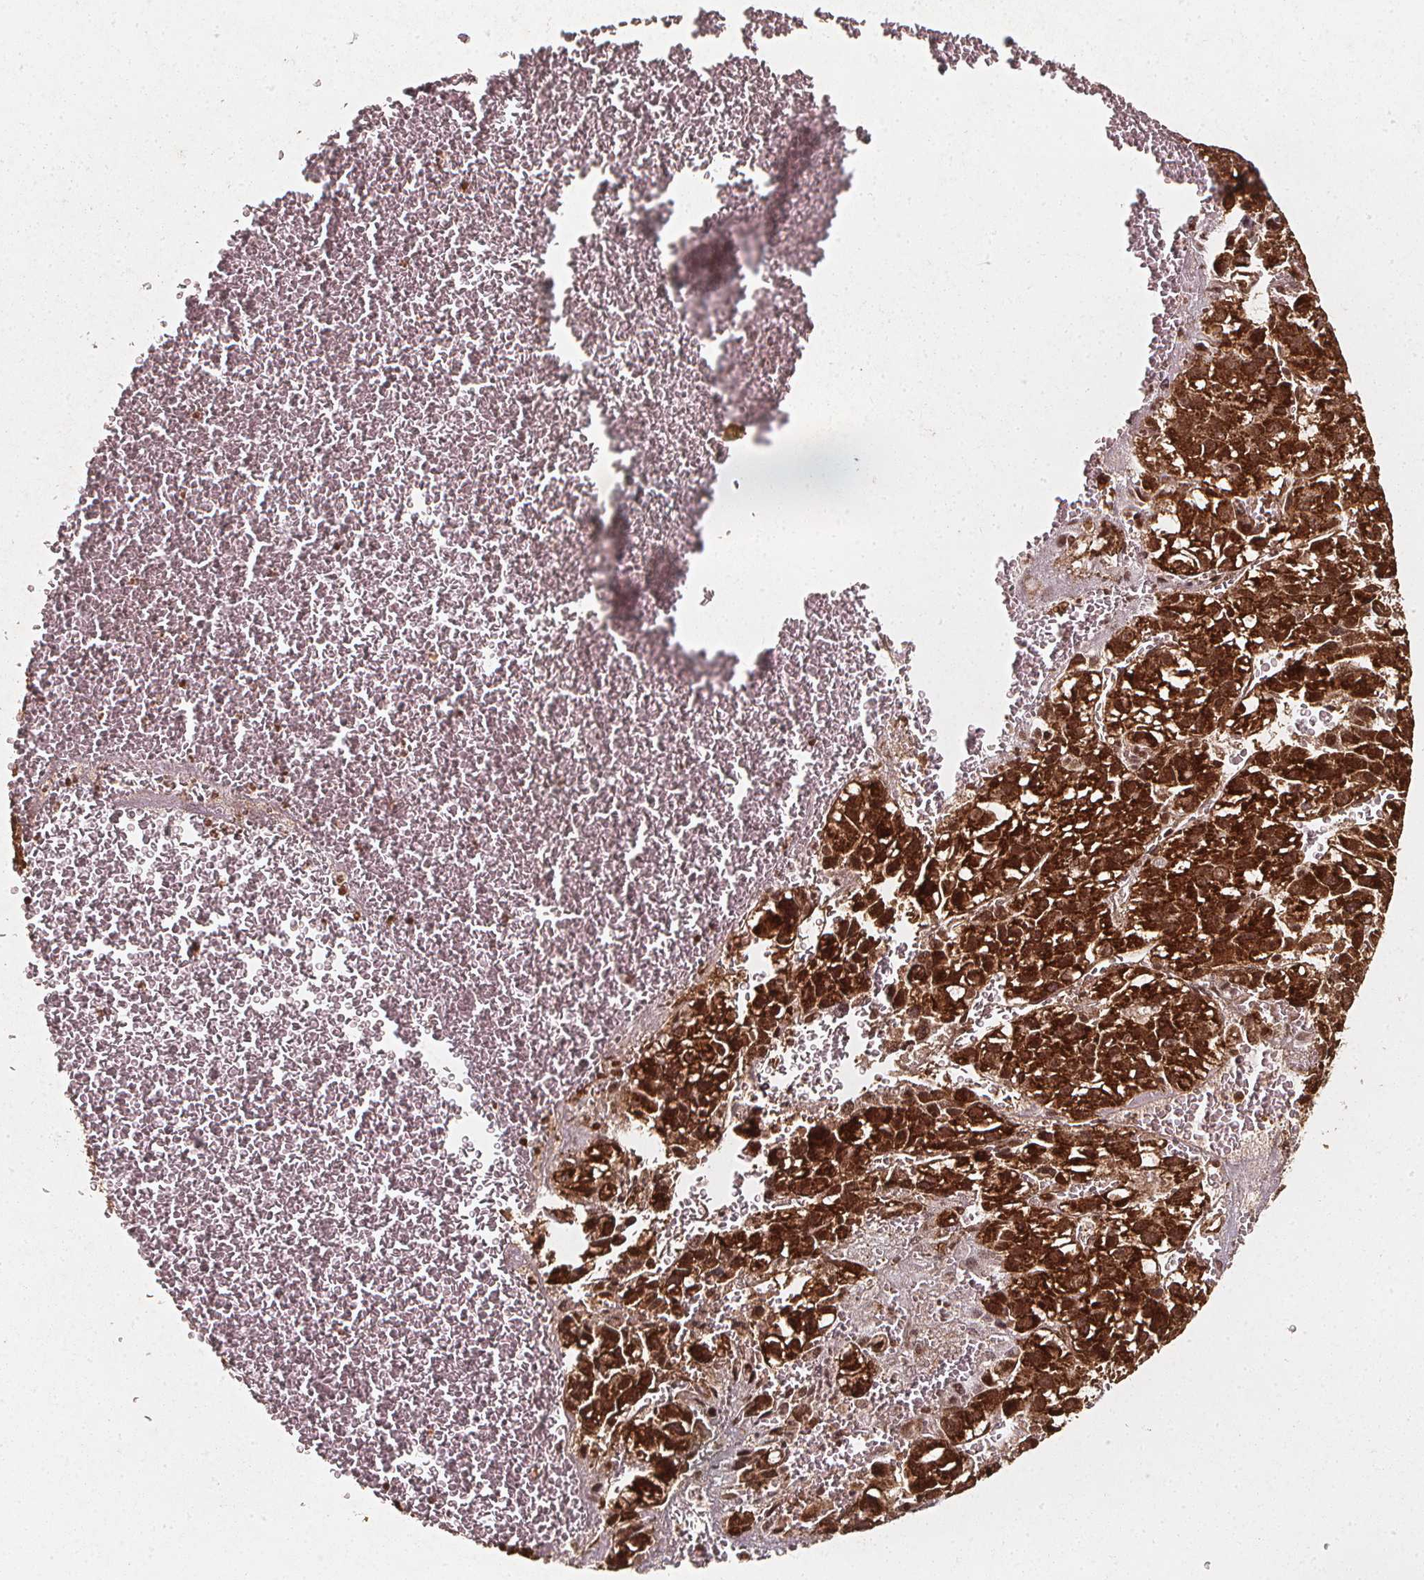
{"staining": {"intensity": "strong", "quantity": ">75%", "location": "cytoplasmic/membranous,nuclear"}, "tissue": "liver cancer", "cell_type": "Tumor cells", "image_type": "cancer", "snomed": [{"axis": "morphology", "description": "Carcinoma, Hepatocellular, NOS"}, {"axis": "topography", "description": "Liver"}], "caption": "Human liver hepatocellular carcinoma stained with a protein marker shows strong staining in tumor cells.", "gene": "SMN1", "patient": {"sex": "female", "age": 70}}